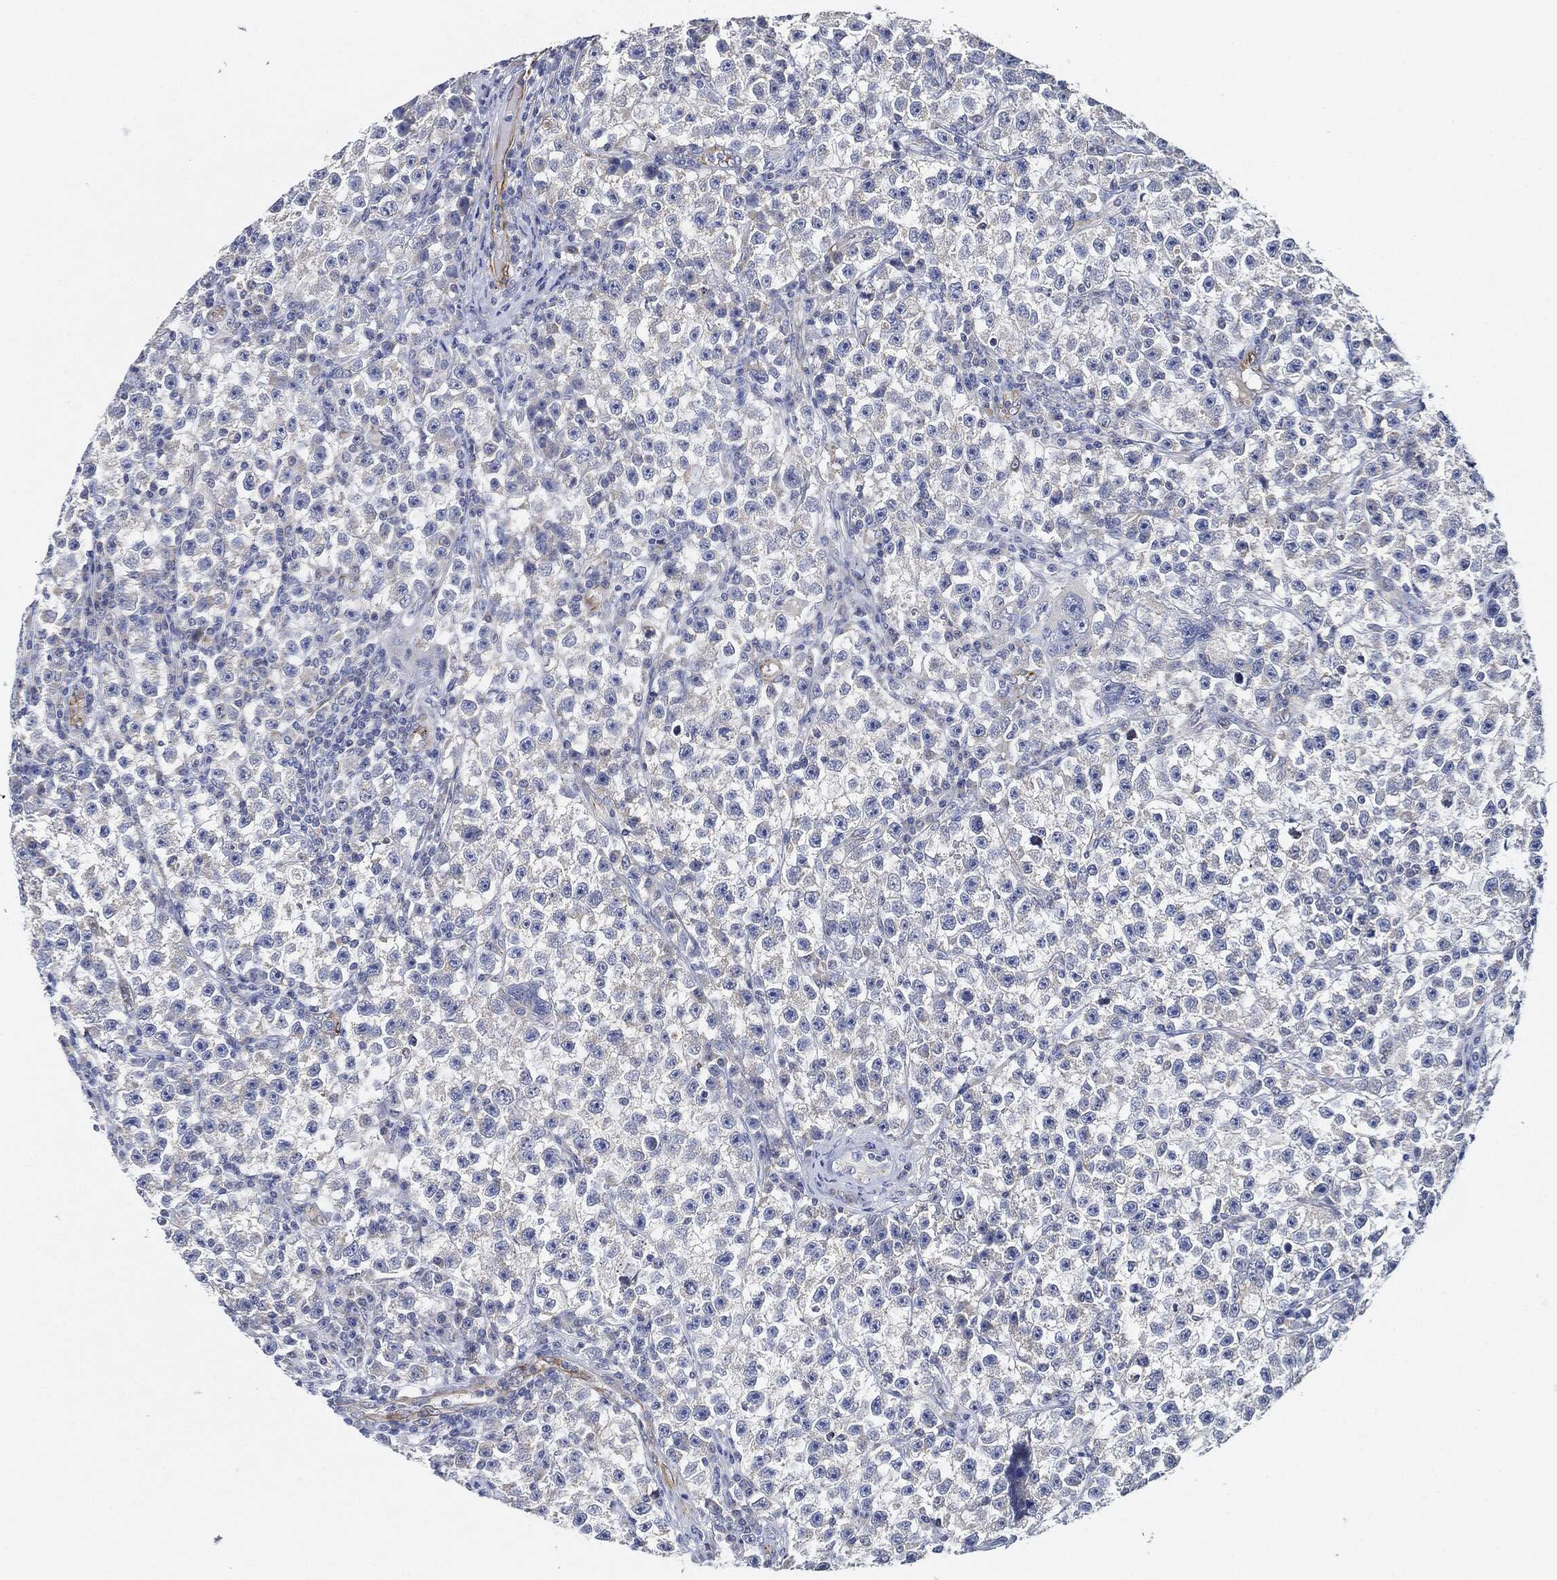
{"staining": {"intensity": "negative", "quantity": "none", "location": "none"}, "tissue": "testis cancer", "cell_type": "Tumor cells", "image_type": "cancer", "snomed": [{"axis": "morphology", "description": "Seminoma, NOS"}, {"axis": "topography", "description": "Testis"}], "caption": "High power microscopy image of an immunohistochemistry image of testis cancer, revealing no significant positivity in tumor cells.", "gene": "THSD1", "patient": {"sex": "male", "age": 22}}